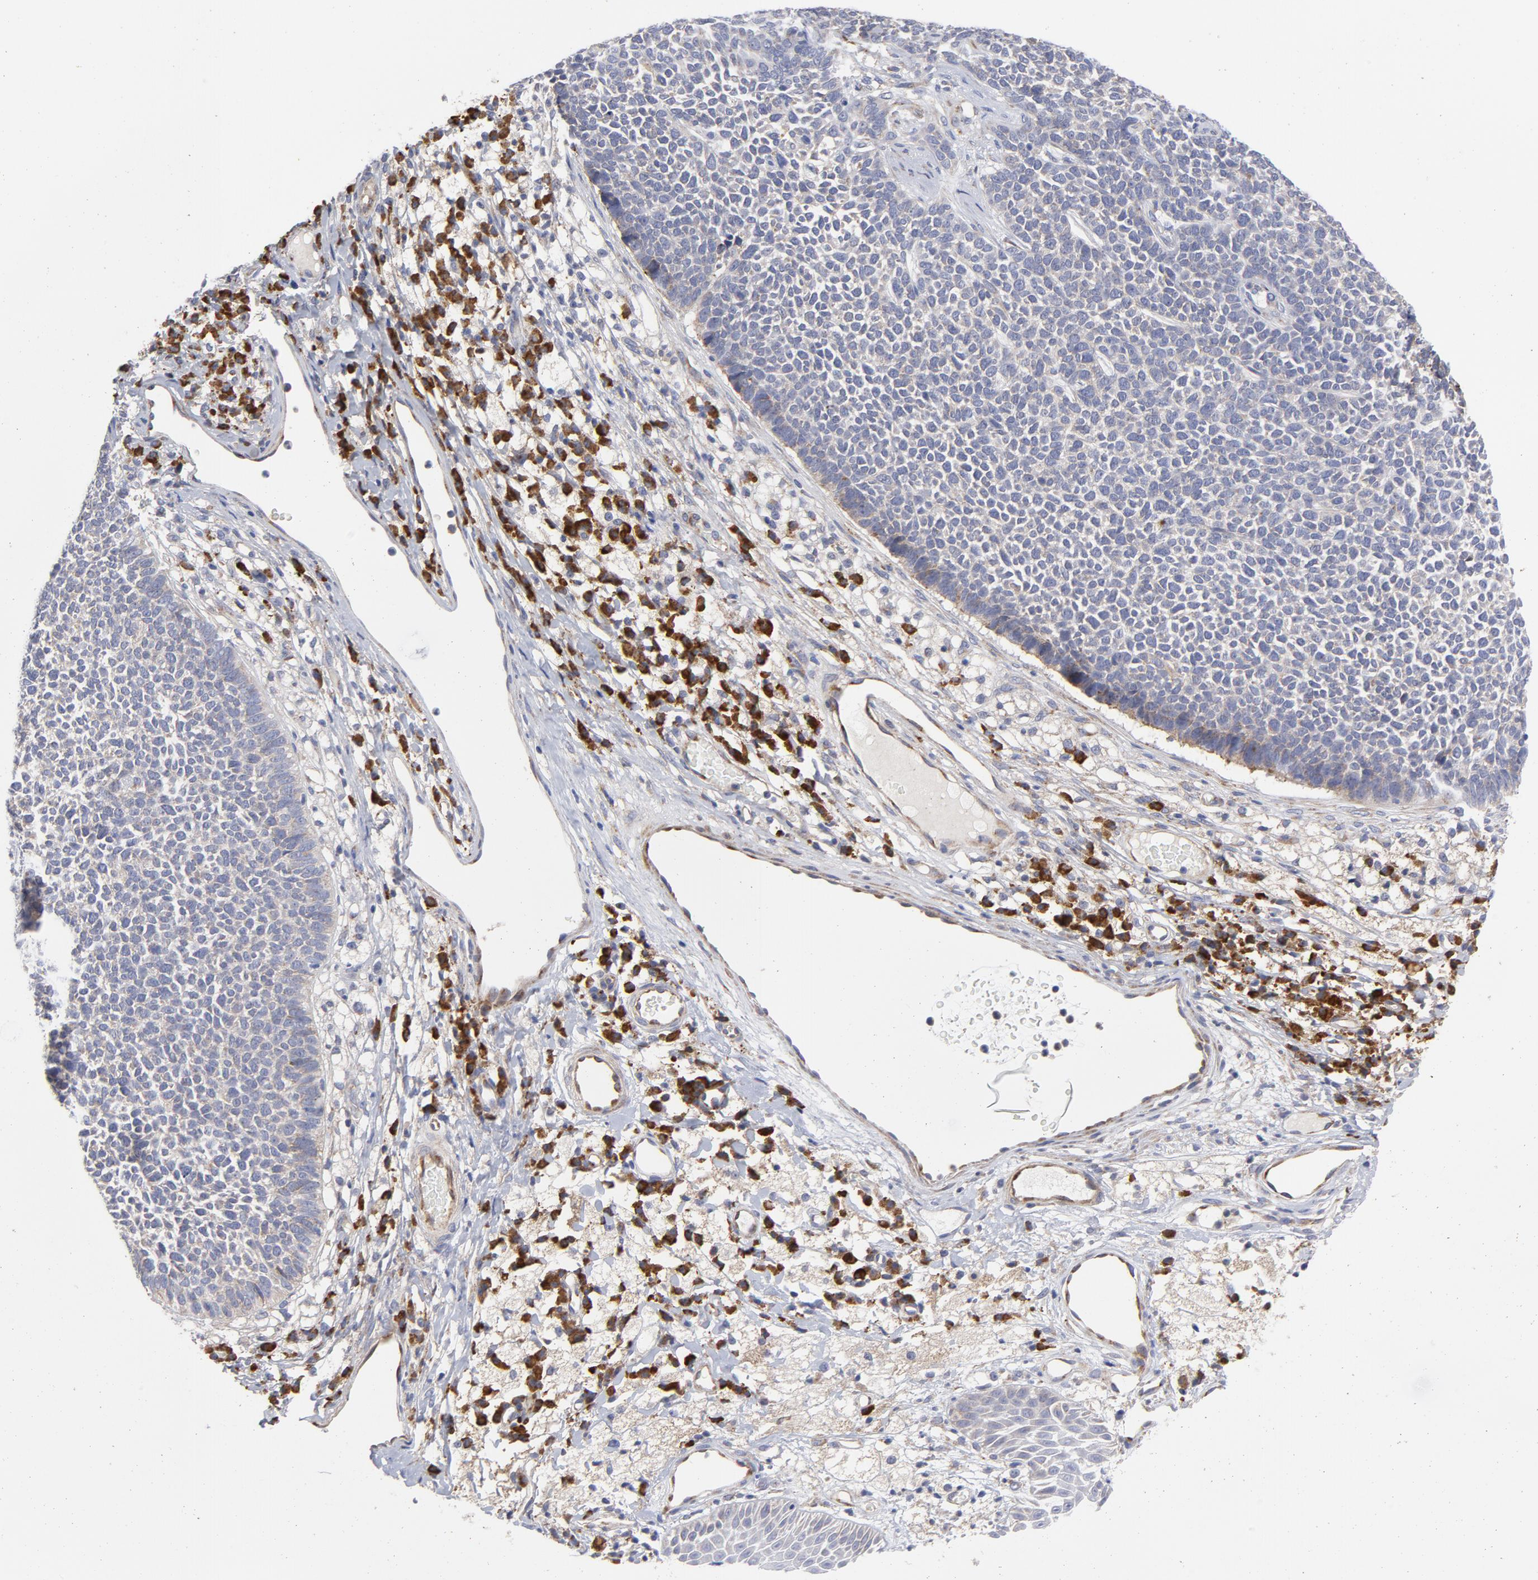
{"staining": {"intensity": "negative", "quantity": "none", "location": "none"}, "tissue": "skin cancer", "cell_type": "Tumor cells", "image_type": "cancer", "snomed": [{"axis": "morphology", "description": "Basal cell carcinoma"}, {"axis": "topography", "description": "Skin"}], "caption": "Tumor cells show no significant protein expression in skin cancer (basal cell carcinoma).", "gene": "RAPGEF3", "patient": {"sex": "female", "age": 84}}